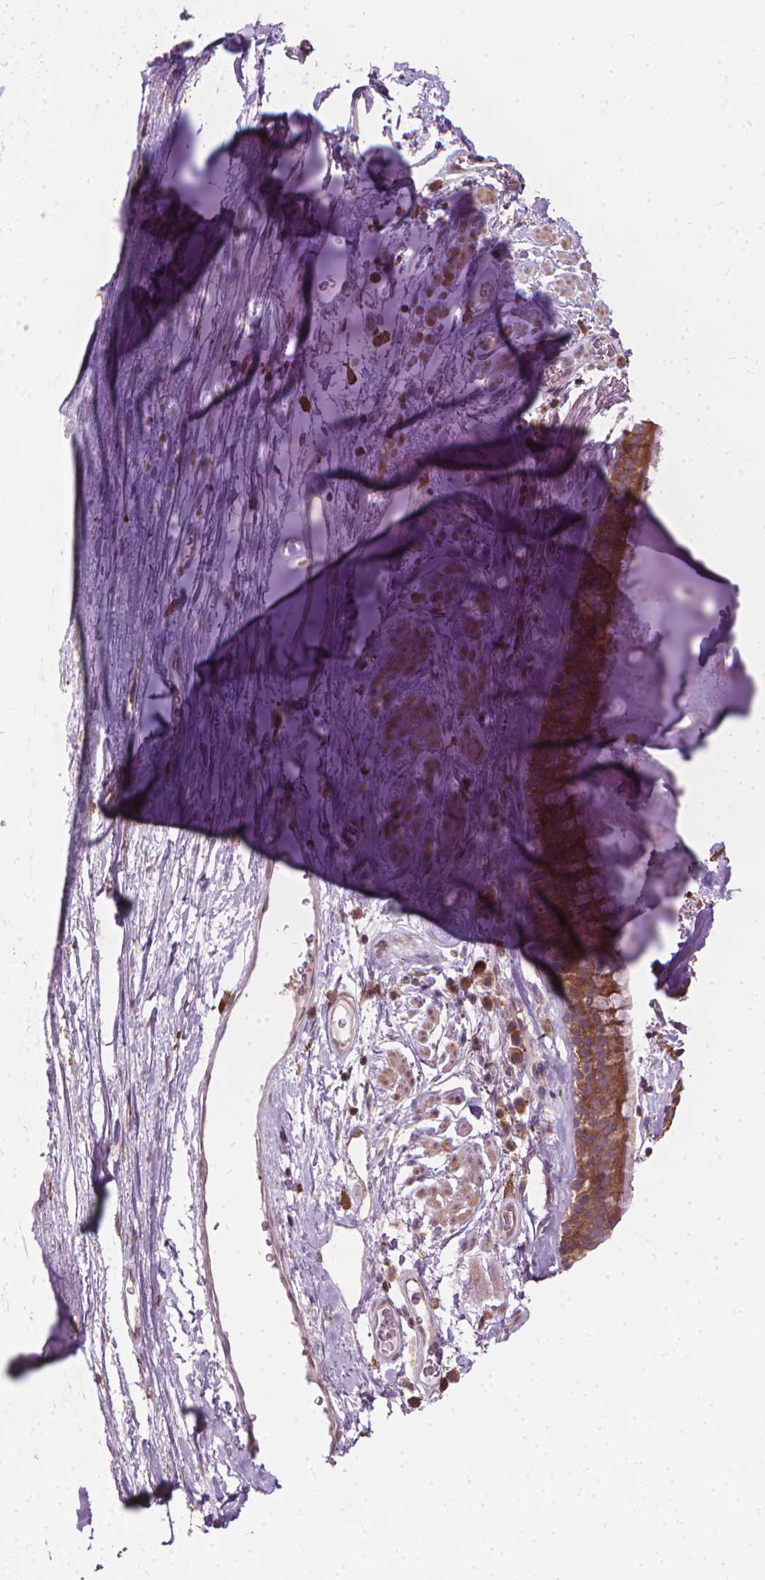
{"staining": {"intensity": "strong", "quantity": ">75%", "location": "cytoplasmic/membranous"}, "tissue": "bronchus", "cell_type": "Respiratory epithelial cells", "image_type": "normal", "snomed": [{"axis": "morphology", "description": "Normal tissue, NOS"}, {"axis": "topography", "description": "Cartilage tissue"}, {"axis": "topography", "description": "Bronchus"}], "caption": "Human bronchus stained for a protein (brown) demonstrates strong cytoplasmic/membranous positive staining in about >75% of respiratory epithelial cells.", "gene": "PRAG1", "patient": {"sex": "male", "age": 58}}